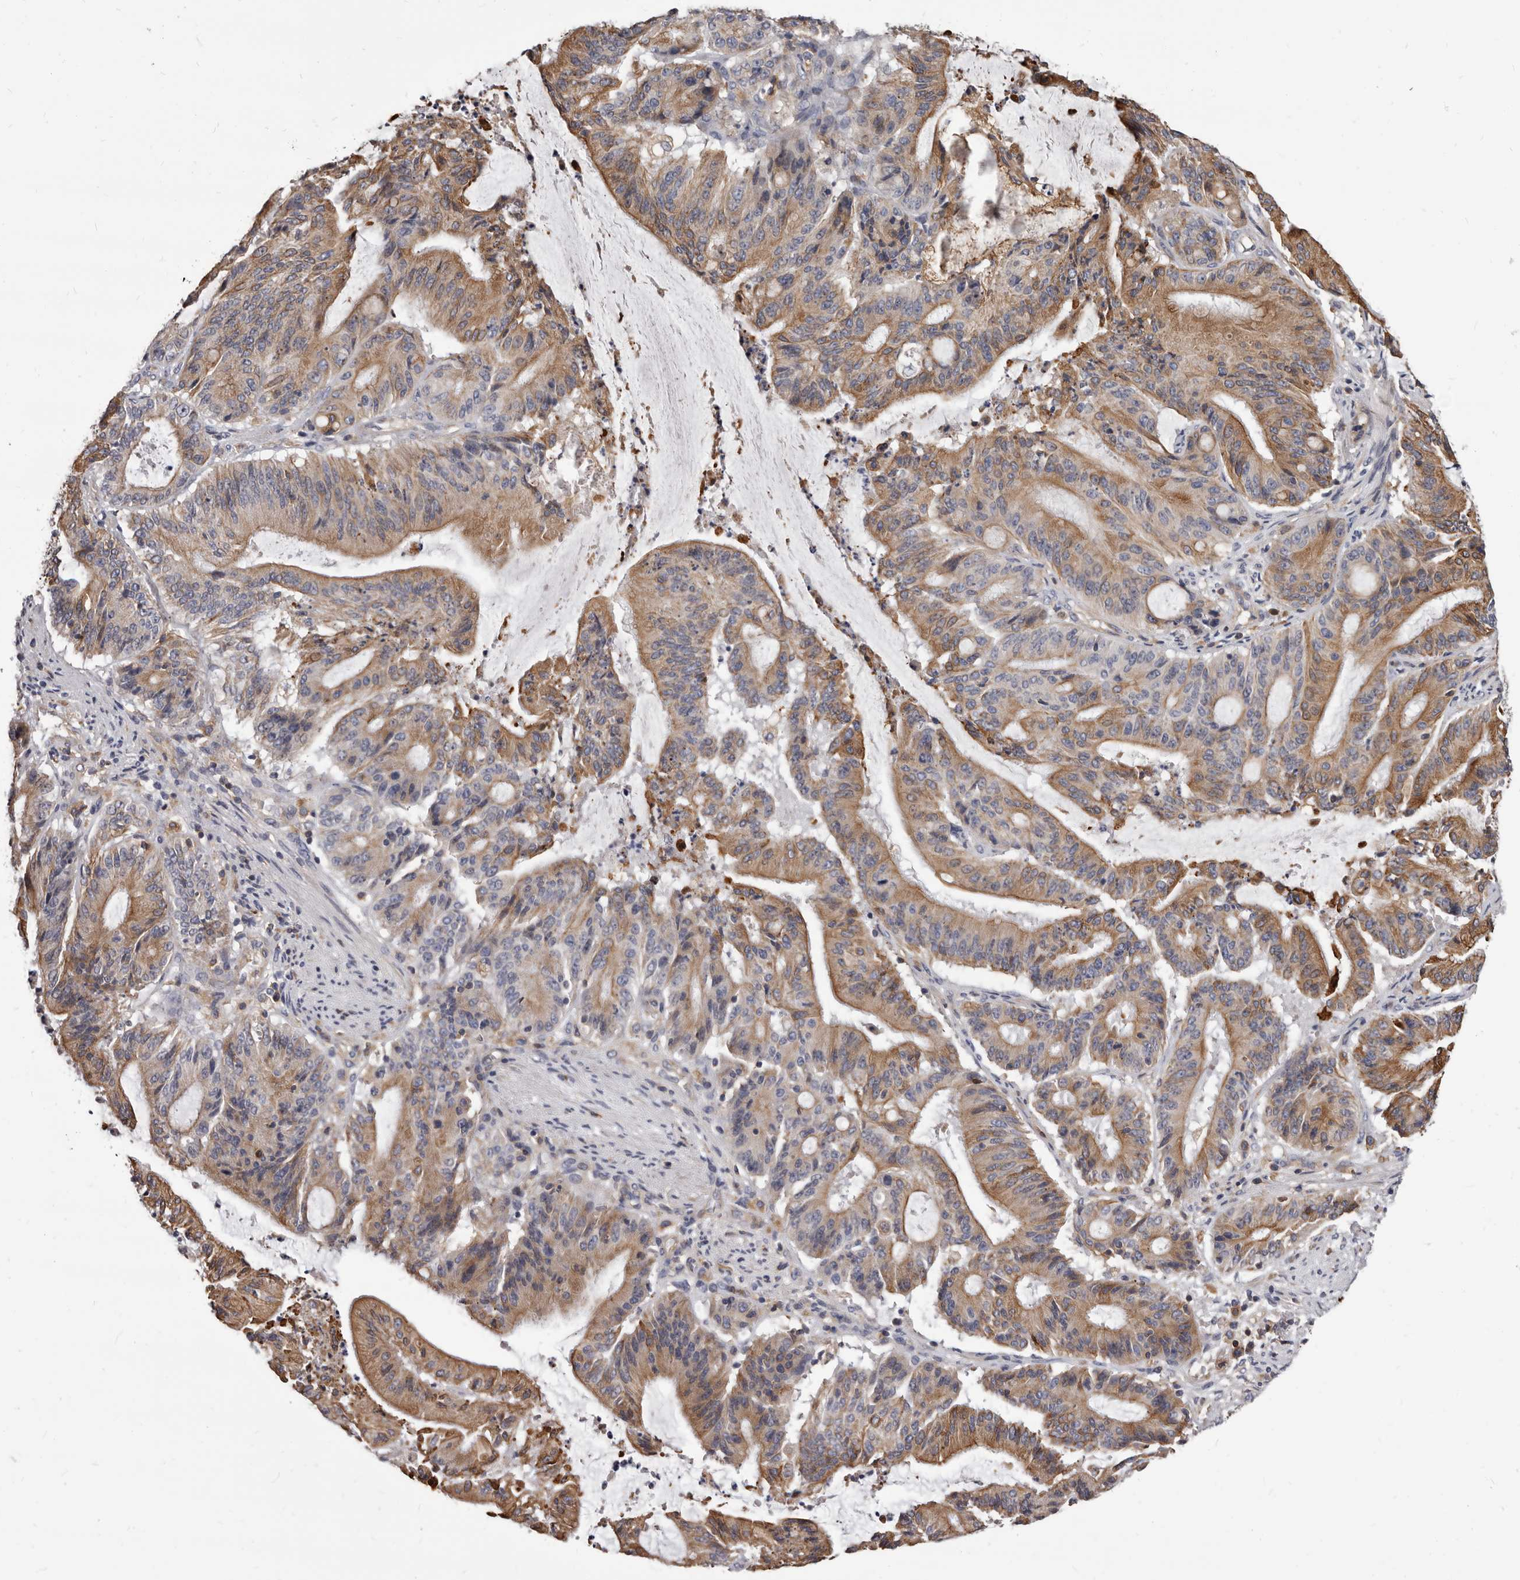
{"staining": {"intensity": "moderate", "quantity": ">75%", "location": "cytoplasmic/membranous"}, "tissue": "liver cancer", "cell_type": "Tumor cells", "image_type": "cancer", "snomed": [{"axis": "morphology", "description": "Normal tissue, NOS"}, {"axis": "morphology", "description": "Cholangiocarcinoma"}, {"axis": "topography", "description": "Liver"}, {"axis": "topography", "description": "Peripheral nerve tissue"}], "caption": "Immunohistochemistry (IHC) of human liver cholangiocarcinoma reveals medium levels of moderate cytoplasmic/membranous staining in approximately >75% of tumor cells.", "gene": "NIBAN1", "patient": {"sex": "female", "age": 73}}